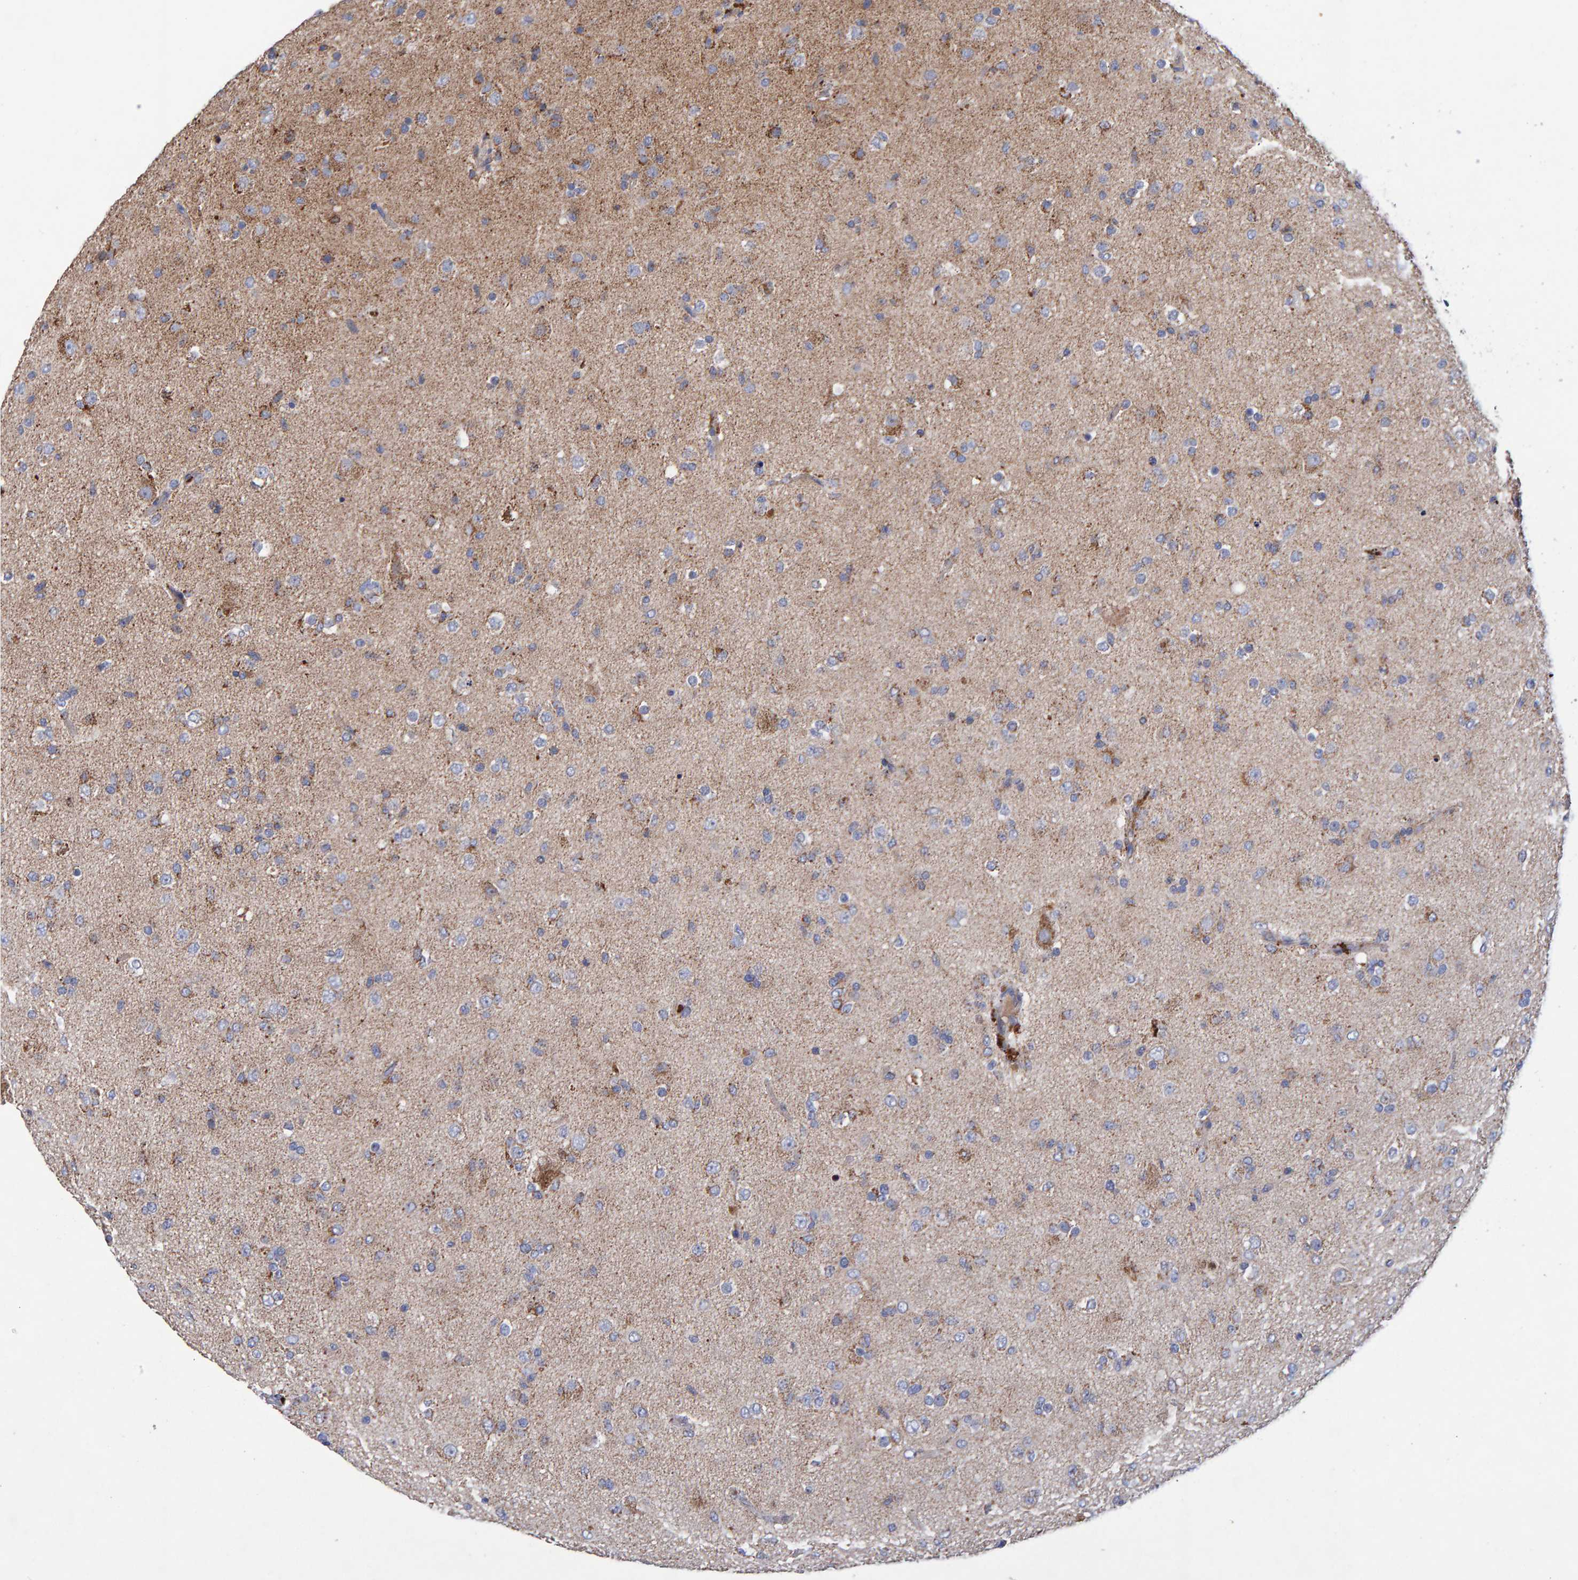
{"staining": {"intensity": "moderate", "quantity": "<25%", "location": "cytoplasmic/membranous"}, "tissue": "glioma", "cell_type": "Tumor cells", "image_type": "cancer", "snomed": [{"axis": "morphology", "description": "Glioma, malignant, Low grade"}, {"axis": "topography", "description": "Brain"}], "caption": "An immunohistochemistry histopathology image of neoplastic tissue is shown. Protein staining in brown labels moderate cytoplasmic/membranous positivity in glioma within tumor cells.", "gene": "EFR3A", "patient": {"sex": "male", "age": 65}}